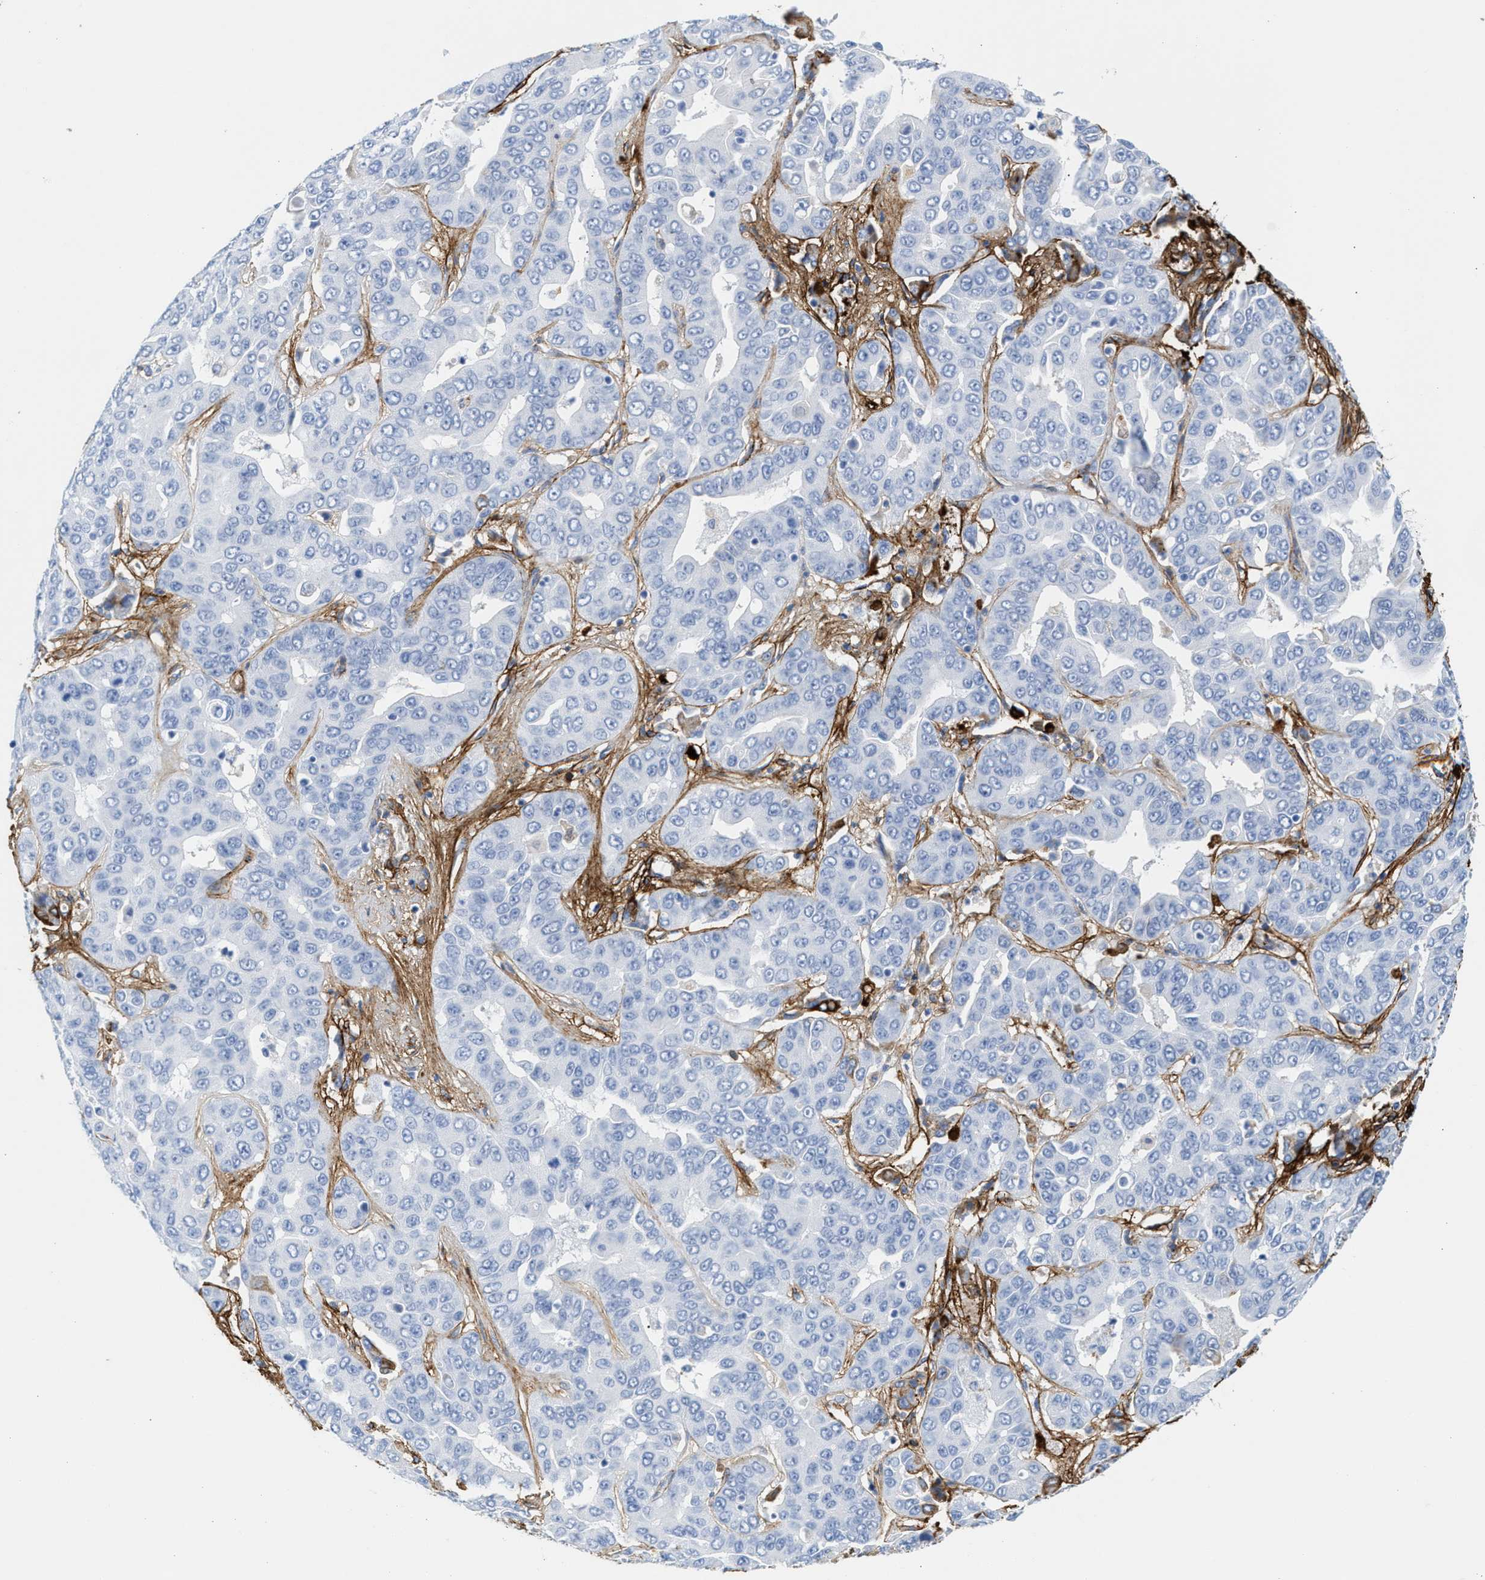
{"staining": {"intensity": "negative", "quantity": "none", "location": "none"}, "tissue": "liver cancer", "cell_type": "Tumor cells", "image_type": "cancer", "snomed": [{"axis": "morphology", "description": "Cholangiocarcinoma"}, {"axis": "topography", "description": "Liver"}], "caption": "Micrograph shows no significant protein positivity in tumor cells of liver cancer. The staining was performed using DAB (3,3'-diaminobenzidine) to visualize the protein expression in brown, while the nuclei were stained in blue with hematoxylin (Magnification: 20x).", "gene": "TNR", "patient": {"sex": "female", "age": 52}}